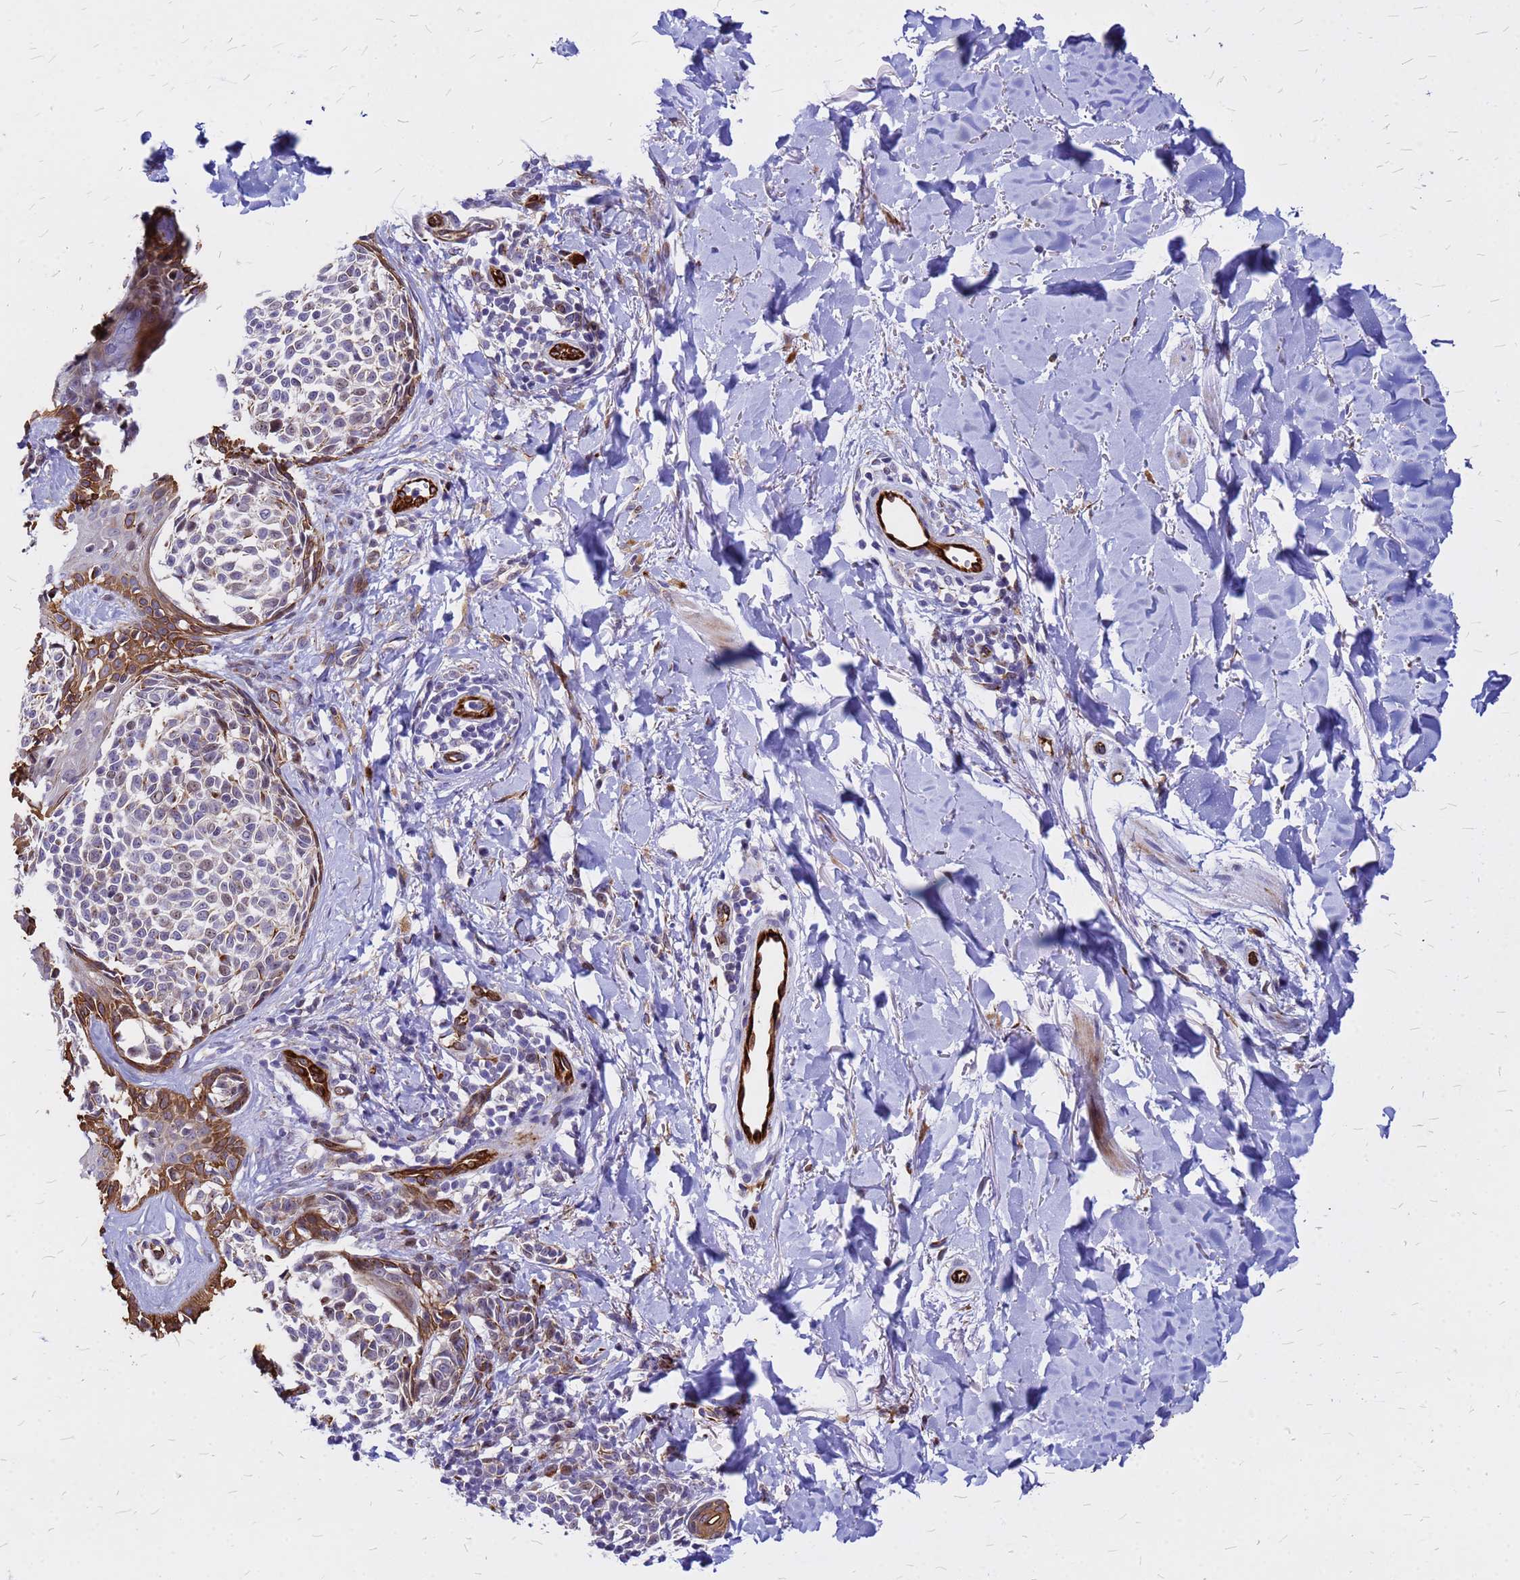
{"staining": {"intensity": "weak", "quantity": "<25%", "location": "nuclear"}, "tissue": "melanoma", "cell_type": "Tumor cells", "image_type": "cancer", "snomed": [{"axis": "morphology", "description": "Malignant melanoma, NOS"}, {"axis": "topography", "description": "Skin of upper extremity"}], "caption": "A high-resolution image shows immunohistochemistry (IHC) staining of malignant melanoma, which shows no significant positivity in tumor cells.", "gene": "NOSTRIN", "patient": {"sex": "male", "age": 40}}